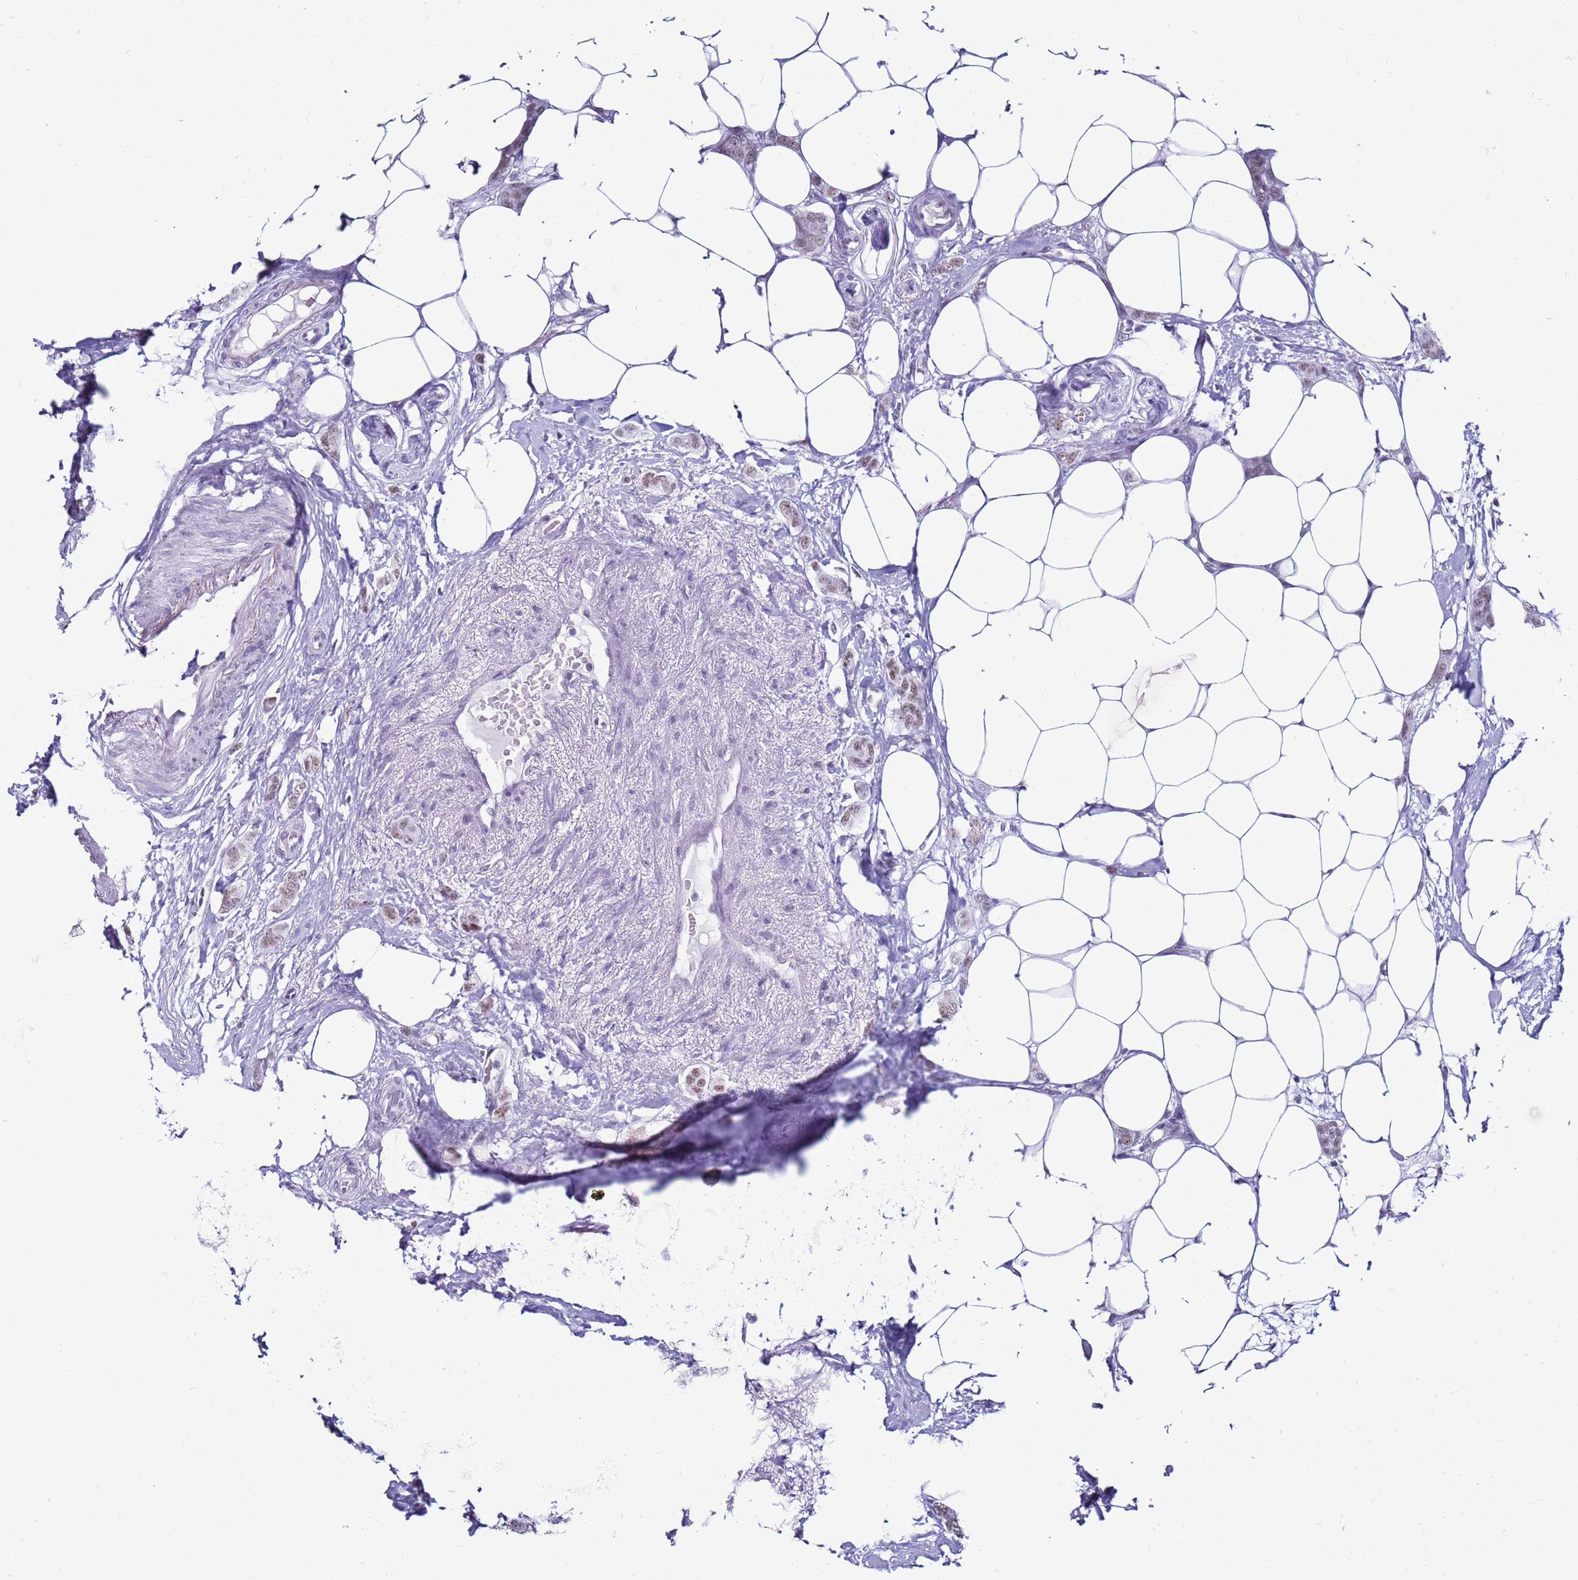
{"staining": {"intensity": "weak", "quantity": ">75%", "location": "nuclear"}, "tissue": "breast cancer", "cell_type": "Tumor cells", "image_type": "cancer", "snomed": [{"axis": "morphology", "description": "Duct carcinoma"}, {"axis": "topography", "description": "Breast"}], "caption": "Breast cancer was stained to show a protein in brown. There is low levels of weak nuclear expression in about >75% of tumor cells.", "gene": "DHX15", "patient": {"sex": "female", "age": 72}}